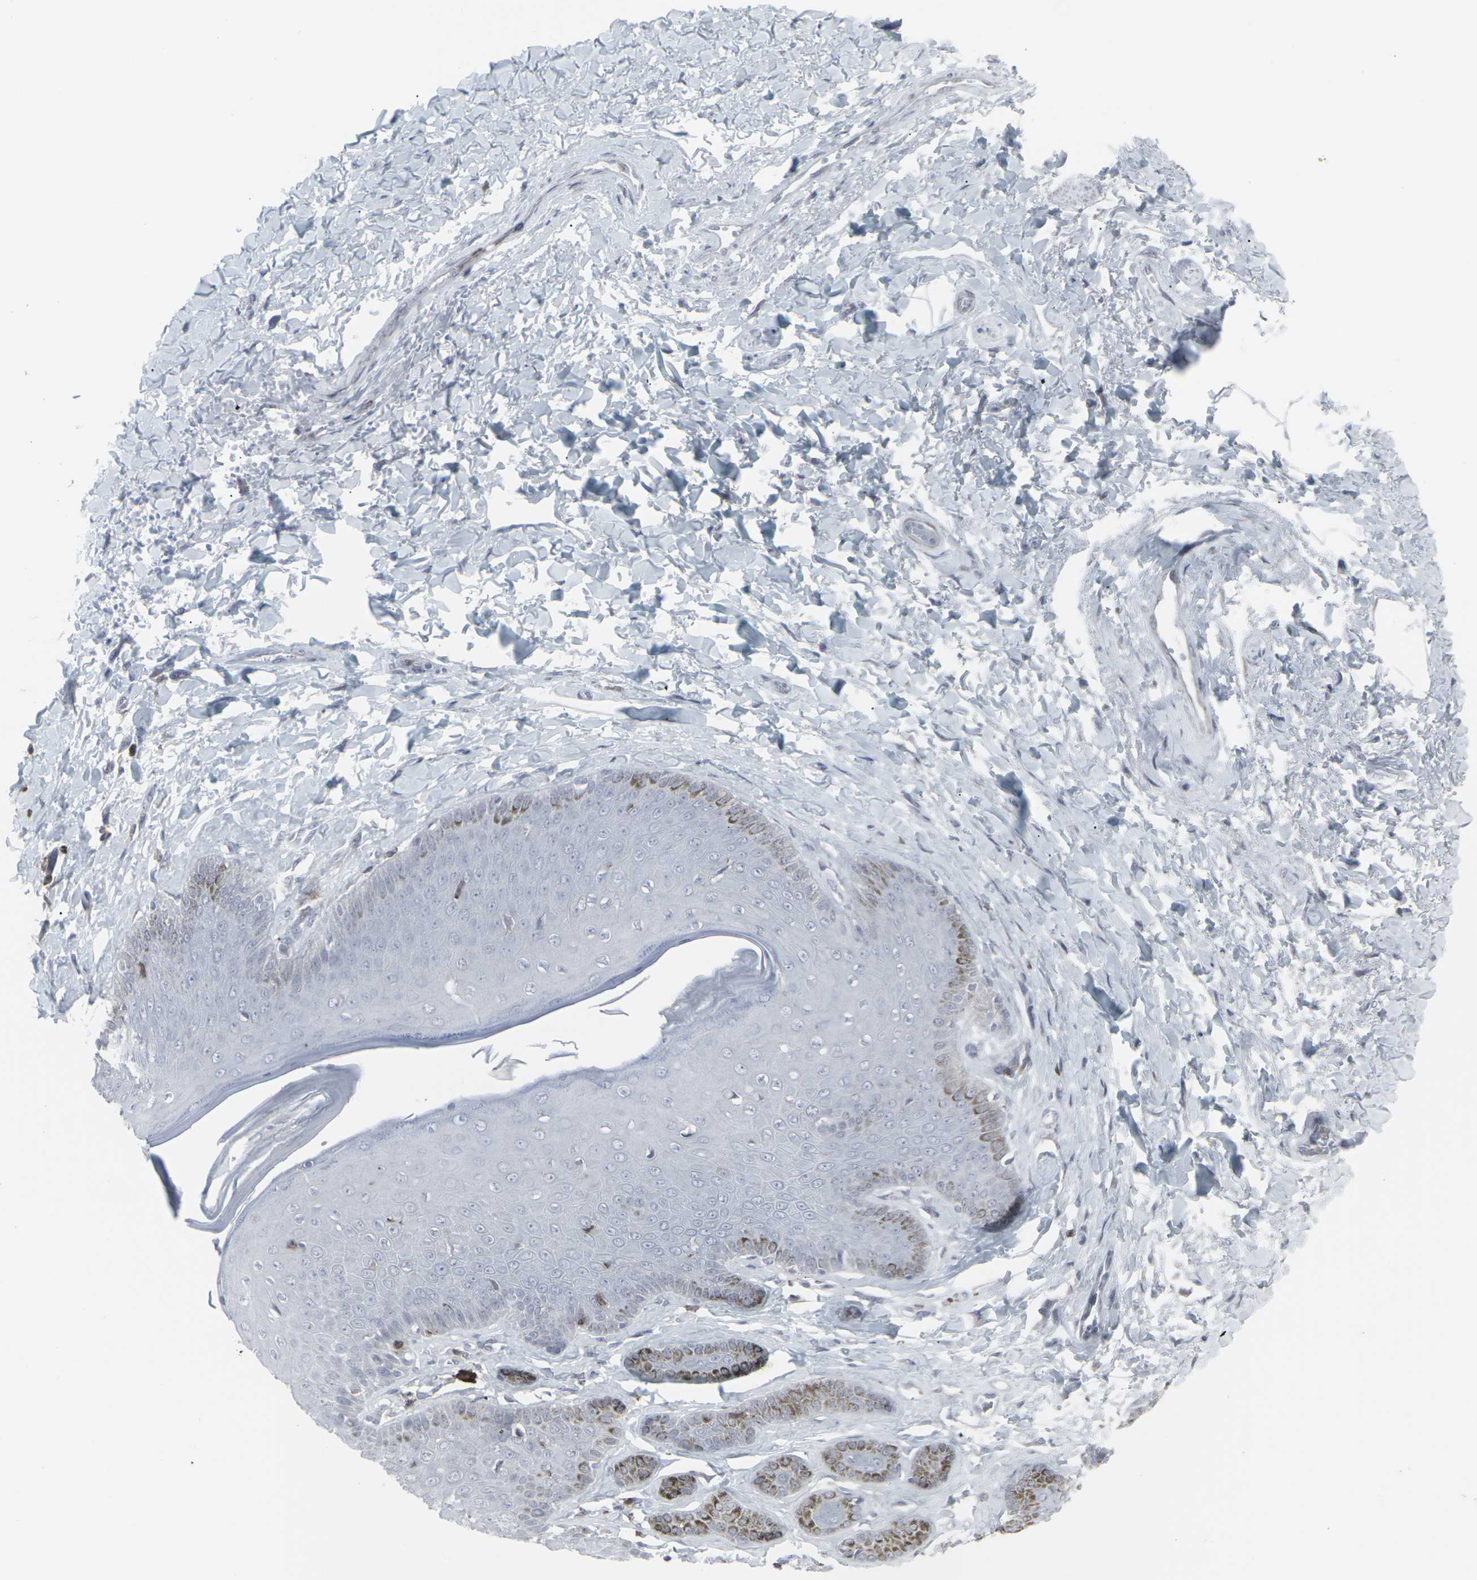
{"staining": {"intensity": "moderate", "quantity": "<25%", "location": "cytoplasmic/membranous"}, "tissue": "skin", "cell_type": "Epidermal cells", "image_type": "normal", "snomed": [{"axis": "morphology", "description": "Normal tissue, NOS"}, {"axis": "topography", "description": "Anal"}], "caption": "Immunohistochemistry (IHC) (DAB) staining of unremarkable skin displays moderate cytoplasmic/membranous protein positivity in approximately <25% of epidermal cells. (brown staining indicates protein expression, while blue staining denotes nuclei).", "gene": "APOBEC2", "patient": {"sex": "male", "age": 69}}